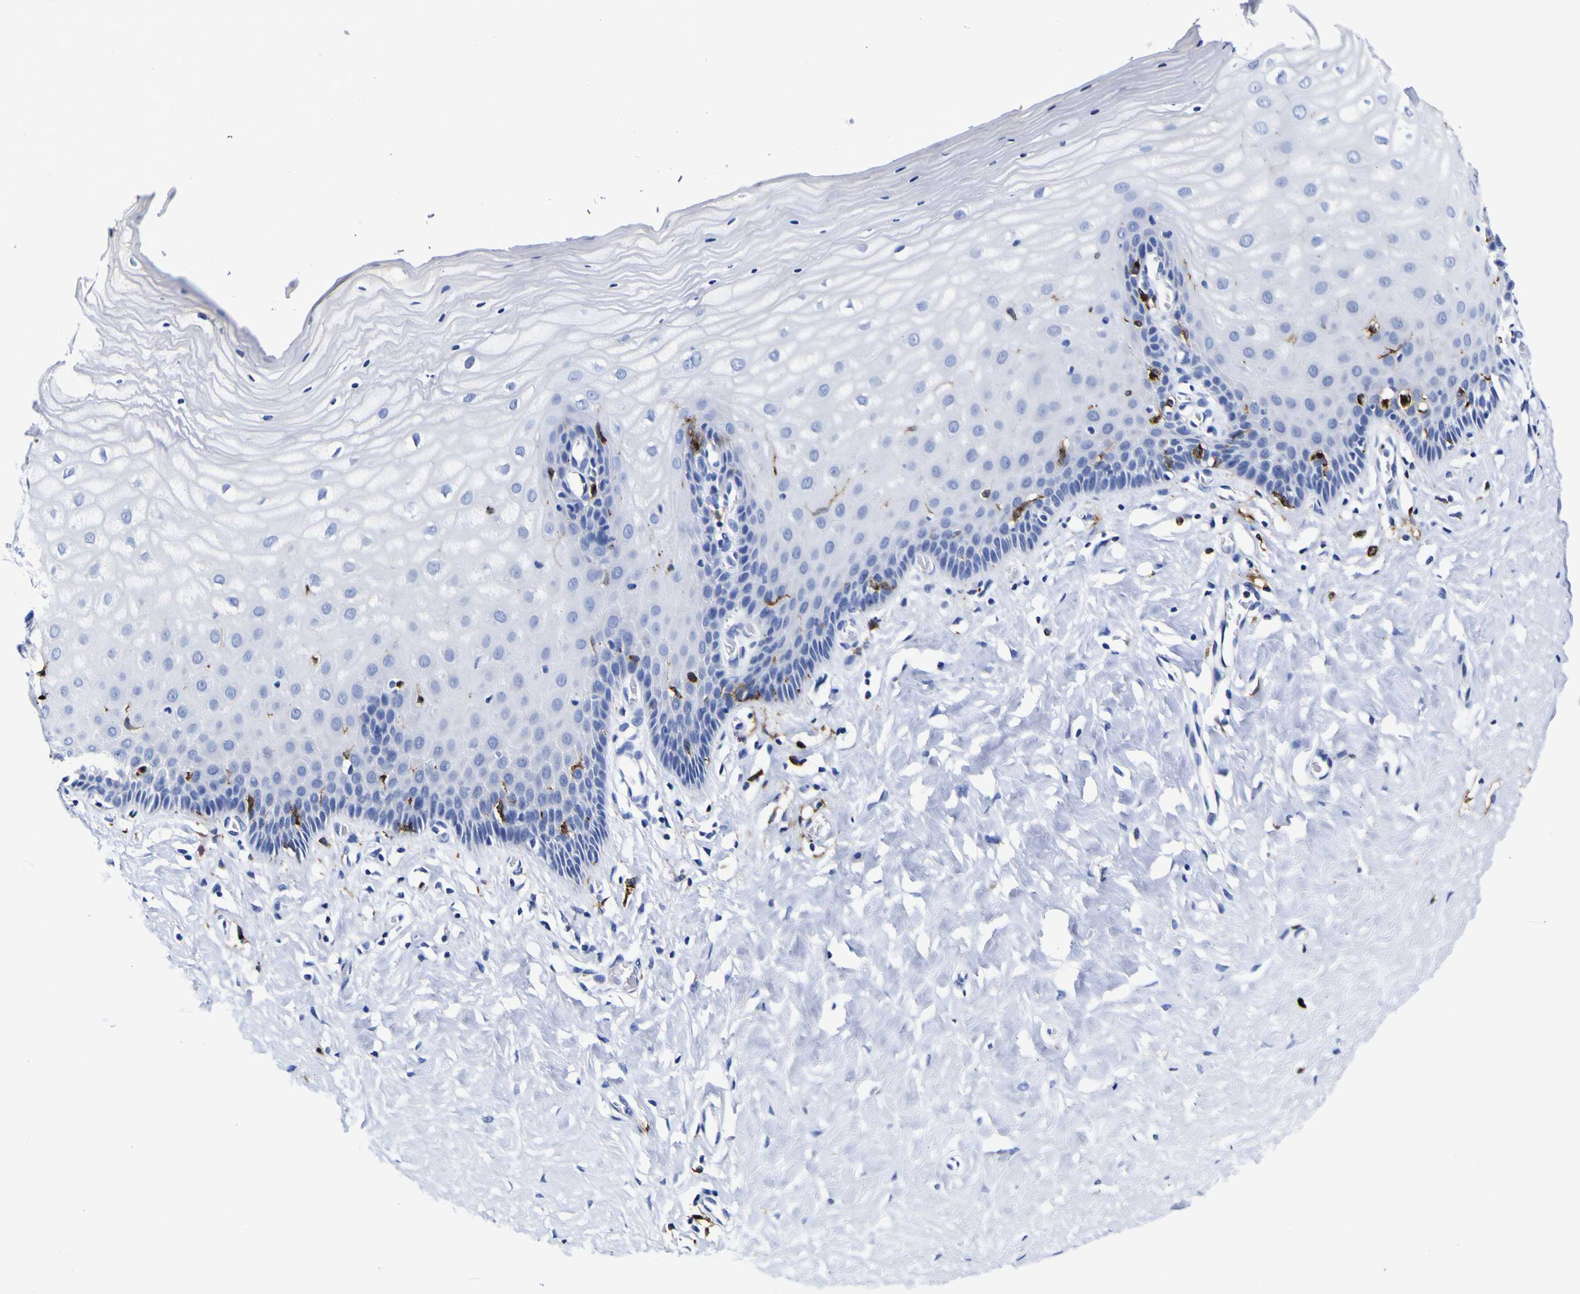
{"staining": {"intensity": "negative", "quantity": "none", "location": "none"}, "tissue": "cervix", "cell_type": "Glandular cells", "image_type": "normal", "snomed": [{"axis": "morphology", "description": "Normal tissue, NOS"}, {"axis": "topography", "description": "Cervix"}], "caption": "High power microscopy image of an immunohistochemistry (IHC) photomicrograph of benign cervix, revealing no significant staining in glandular cells.", "gene": "HLA", "patient": {"sex": "female", "age": 55}}